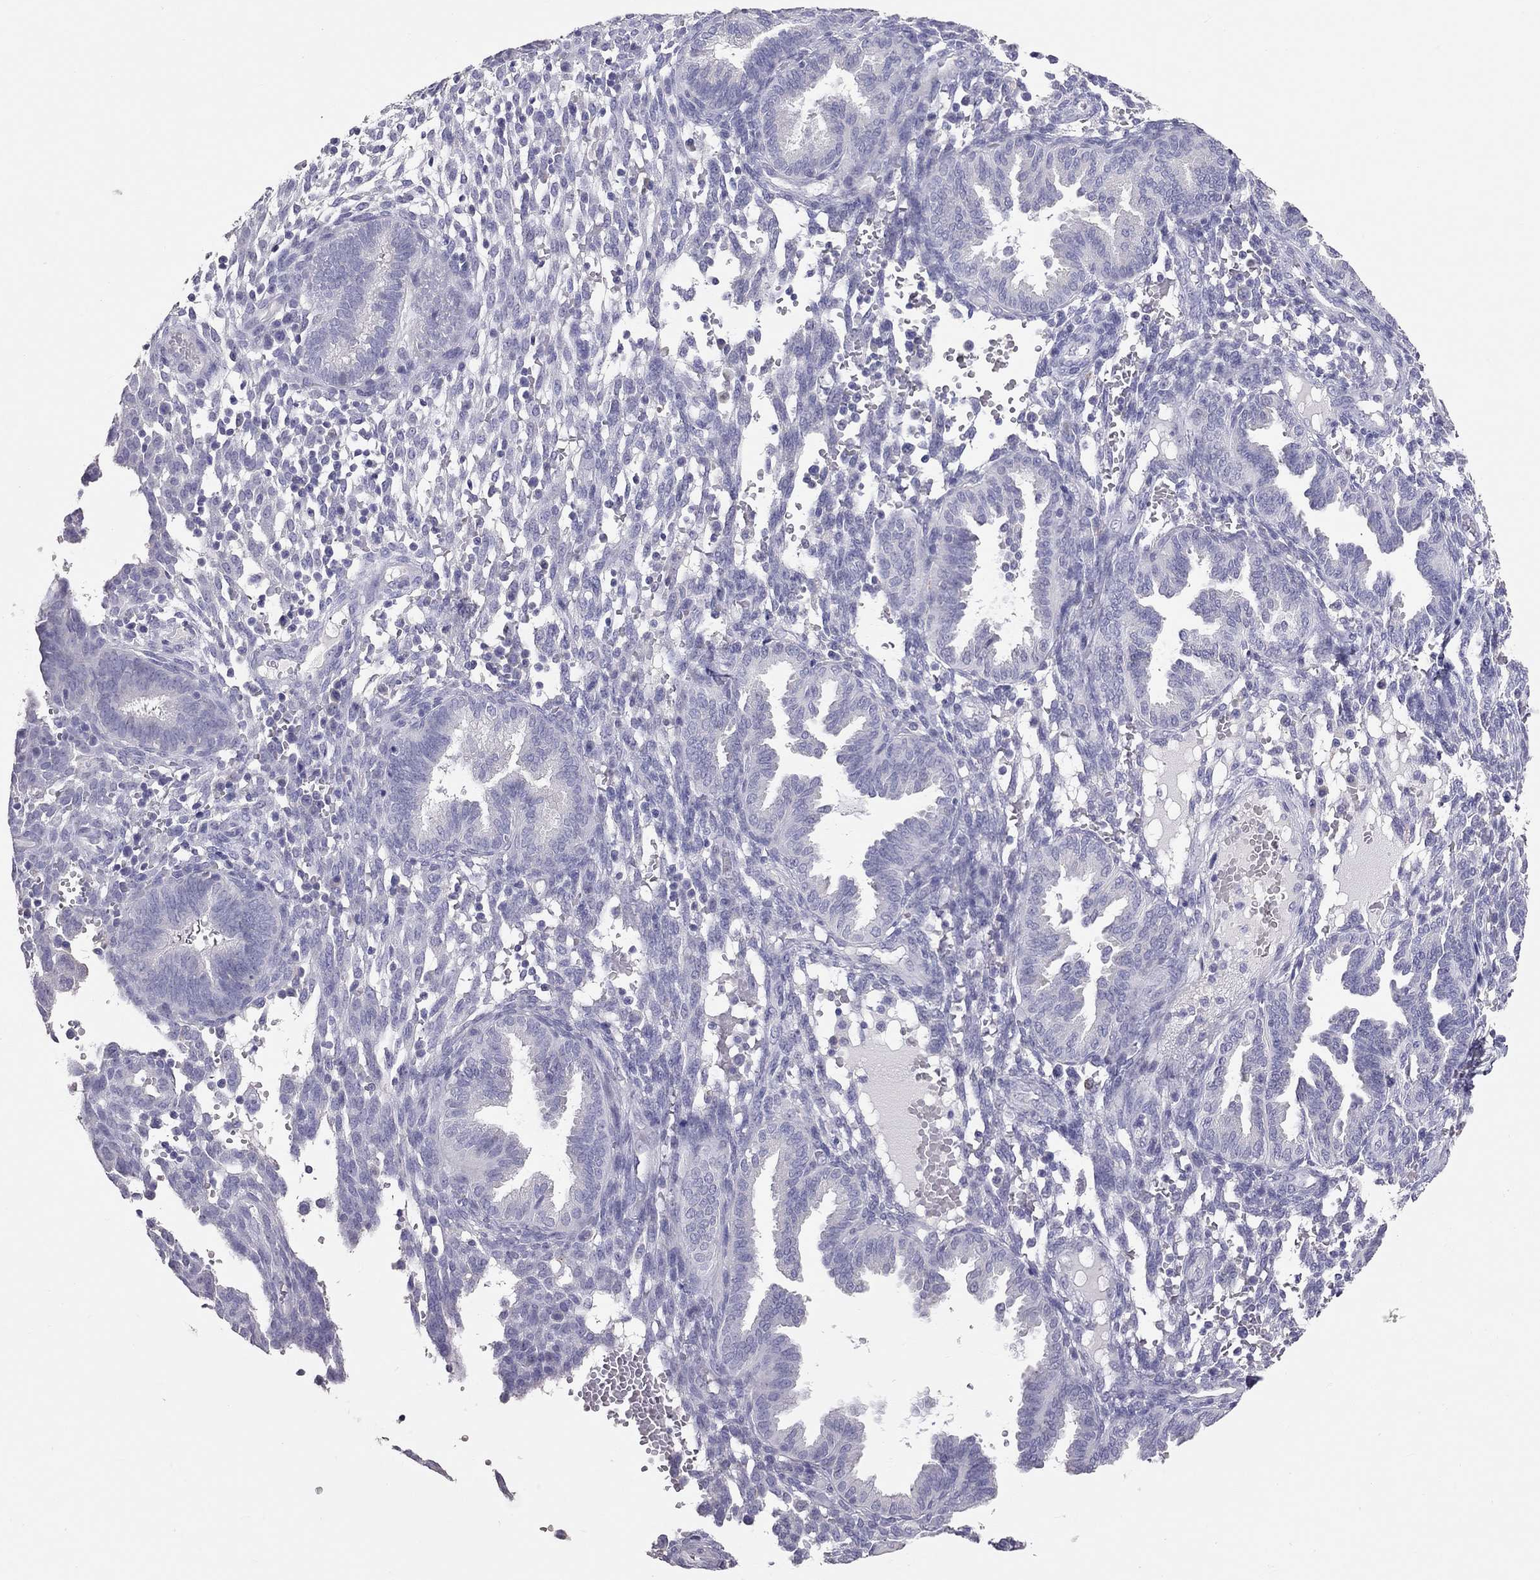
{"staining": {"intensity": "negative", "quantity": "none", "location": "none"}, "tissue": "endometrium", "cell_type": "Cells in endometrial stroma", "image_type": "normal", "snomed": [{"axis": "morphology", "description": "Normal tissue, NOS"}, {"axis": "topography", "description": "Endometrium"}], "caption": "High magnification brightfield microscopy of unremarkable endometrium stained with DAB (brown) and counterstained with hematoxylin (blue): cells in endometrial stroma show no significant expression. (DAB (3,3'-diaminobenzidine) immunohistochemistry (IHC) with hematoxylin counter stain).", "gene": "IL17REL", "patient": {"sex": "female", "age": 42}}